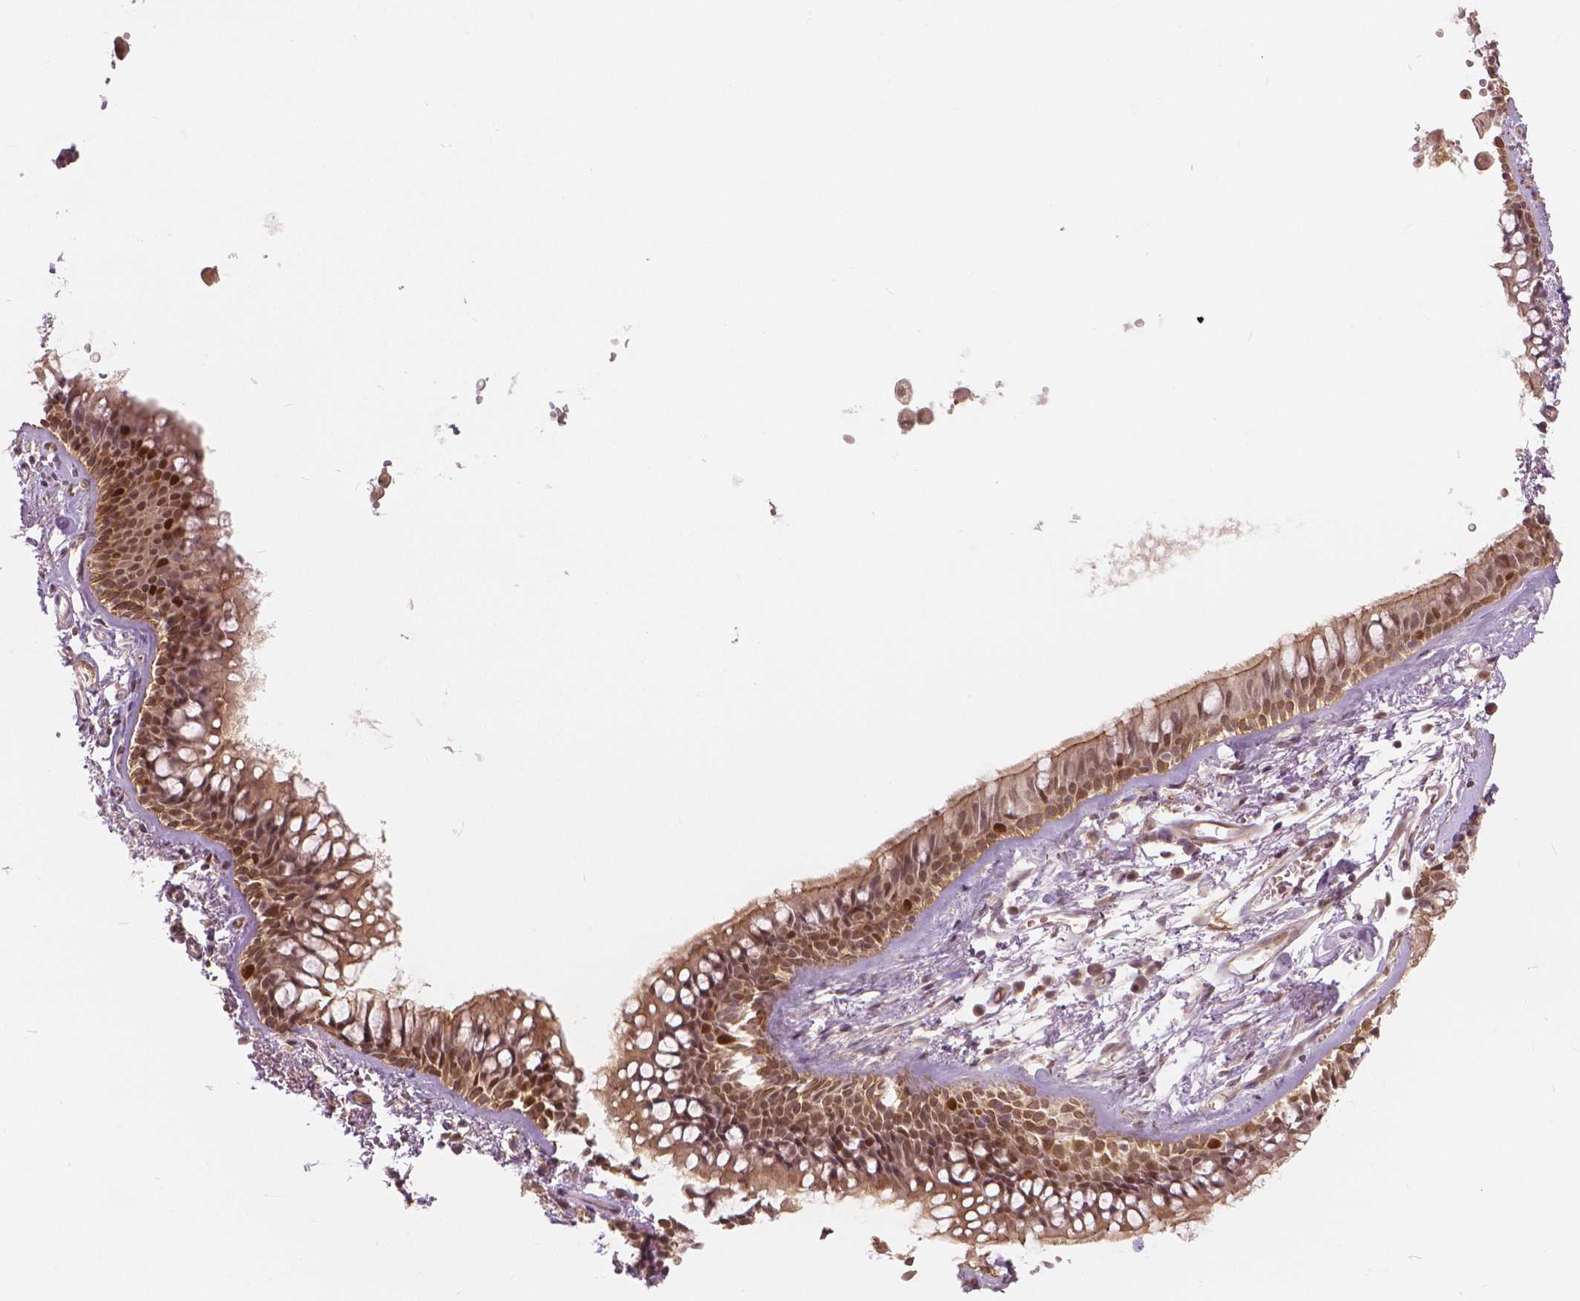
{"staining": {"intensity": "moderate", "quantity": "<25%", "location": "nuclear"}, "tissue": "adipose tissue", "cell_type": "Adipocytes", "image_type": "normal", "snomed": [{"axis": "morphology", "description": "Normal tissue, NOS"}, {"axis": "topography", "description": "Cartilage tissue"}, {"axis": "topography", "description": "Bronchus"}], "caption": "Moderate nuclear expression for a protein is seen in approximately <25% of adipocytes of normal adipose tissue using immunohistochemistry (IHC).", "gene": "NSD2", "patient": {"sex": "female", "age": 79}}